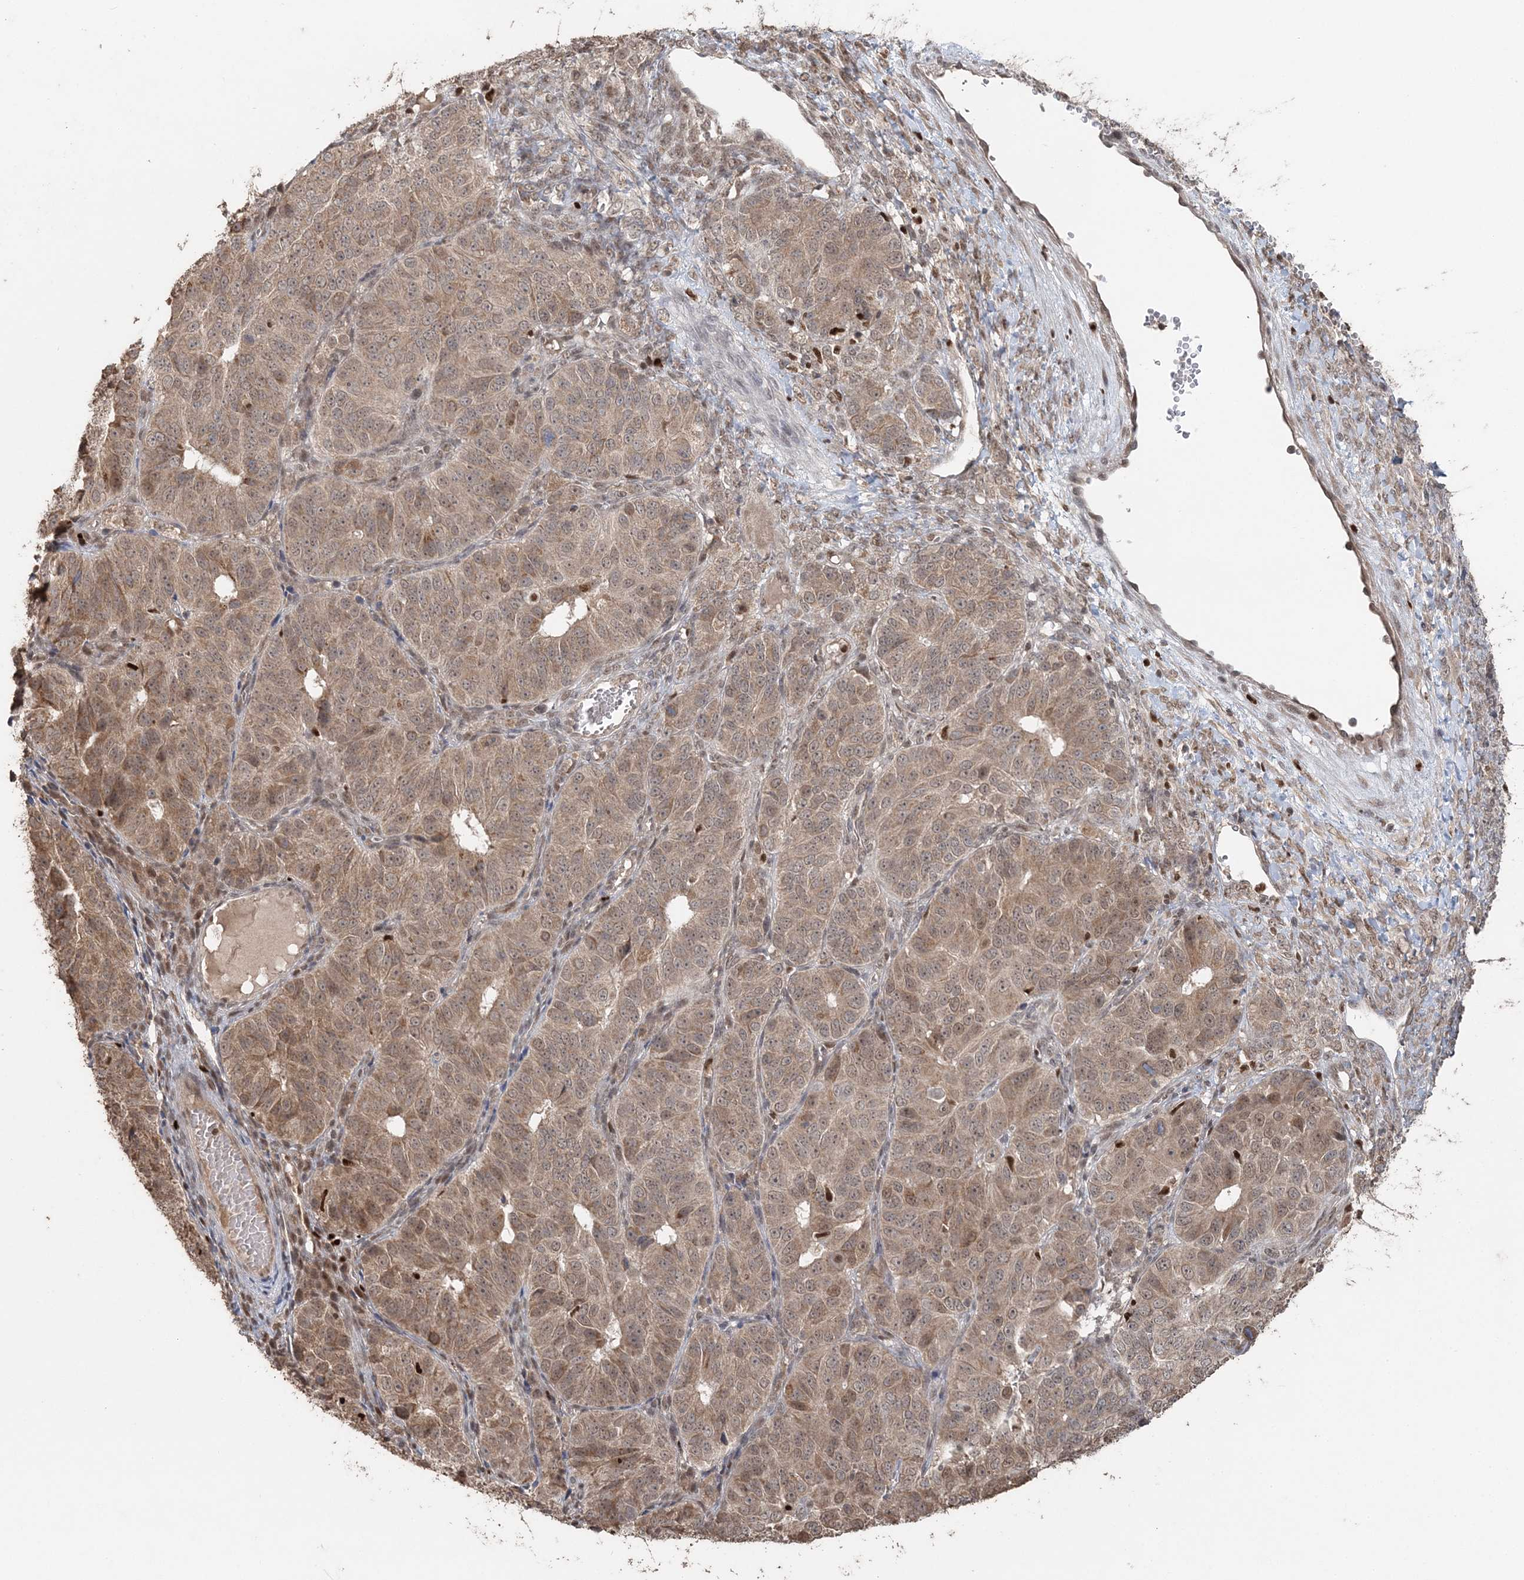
{"staining": {"intensity": "weak", "quantity": "25%-75%", "location": "cytoplasmic/membranous"}, "tissue": "ovarian cancer", "cell_type": "Tumor cells", "image_type": "cancer", "snomed": [{"axis": "morphology", "description": "Carcinoma, endometroid"}, {"axis": "topography", "description": "Ovary"}], "caption": "Immunohistochemistry (IHC) histopathology image of neoplastic tissue: human ovarian endometroid carcinoma stained using IHC demonstrates low levels of weak protein expression localized specifically in the cytoplasmic/membranous of tumor cells, appearing as a cytoplasmic/membranous brown color.", "gene": "SLU7", "patient": {"sex": "female", "age": 51}}